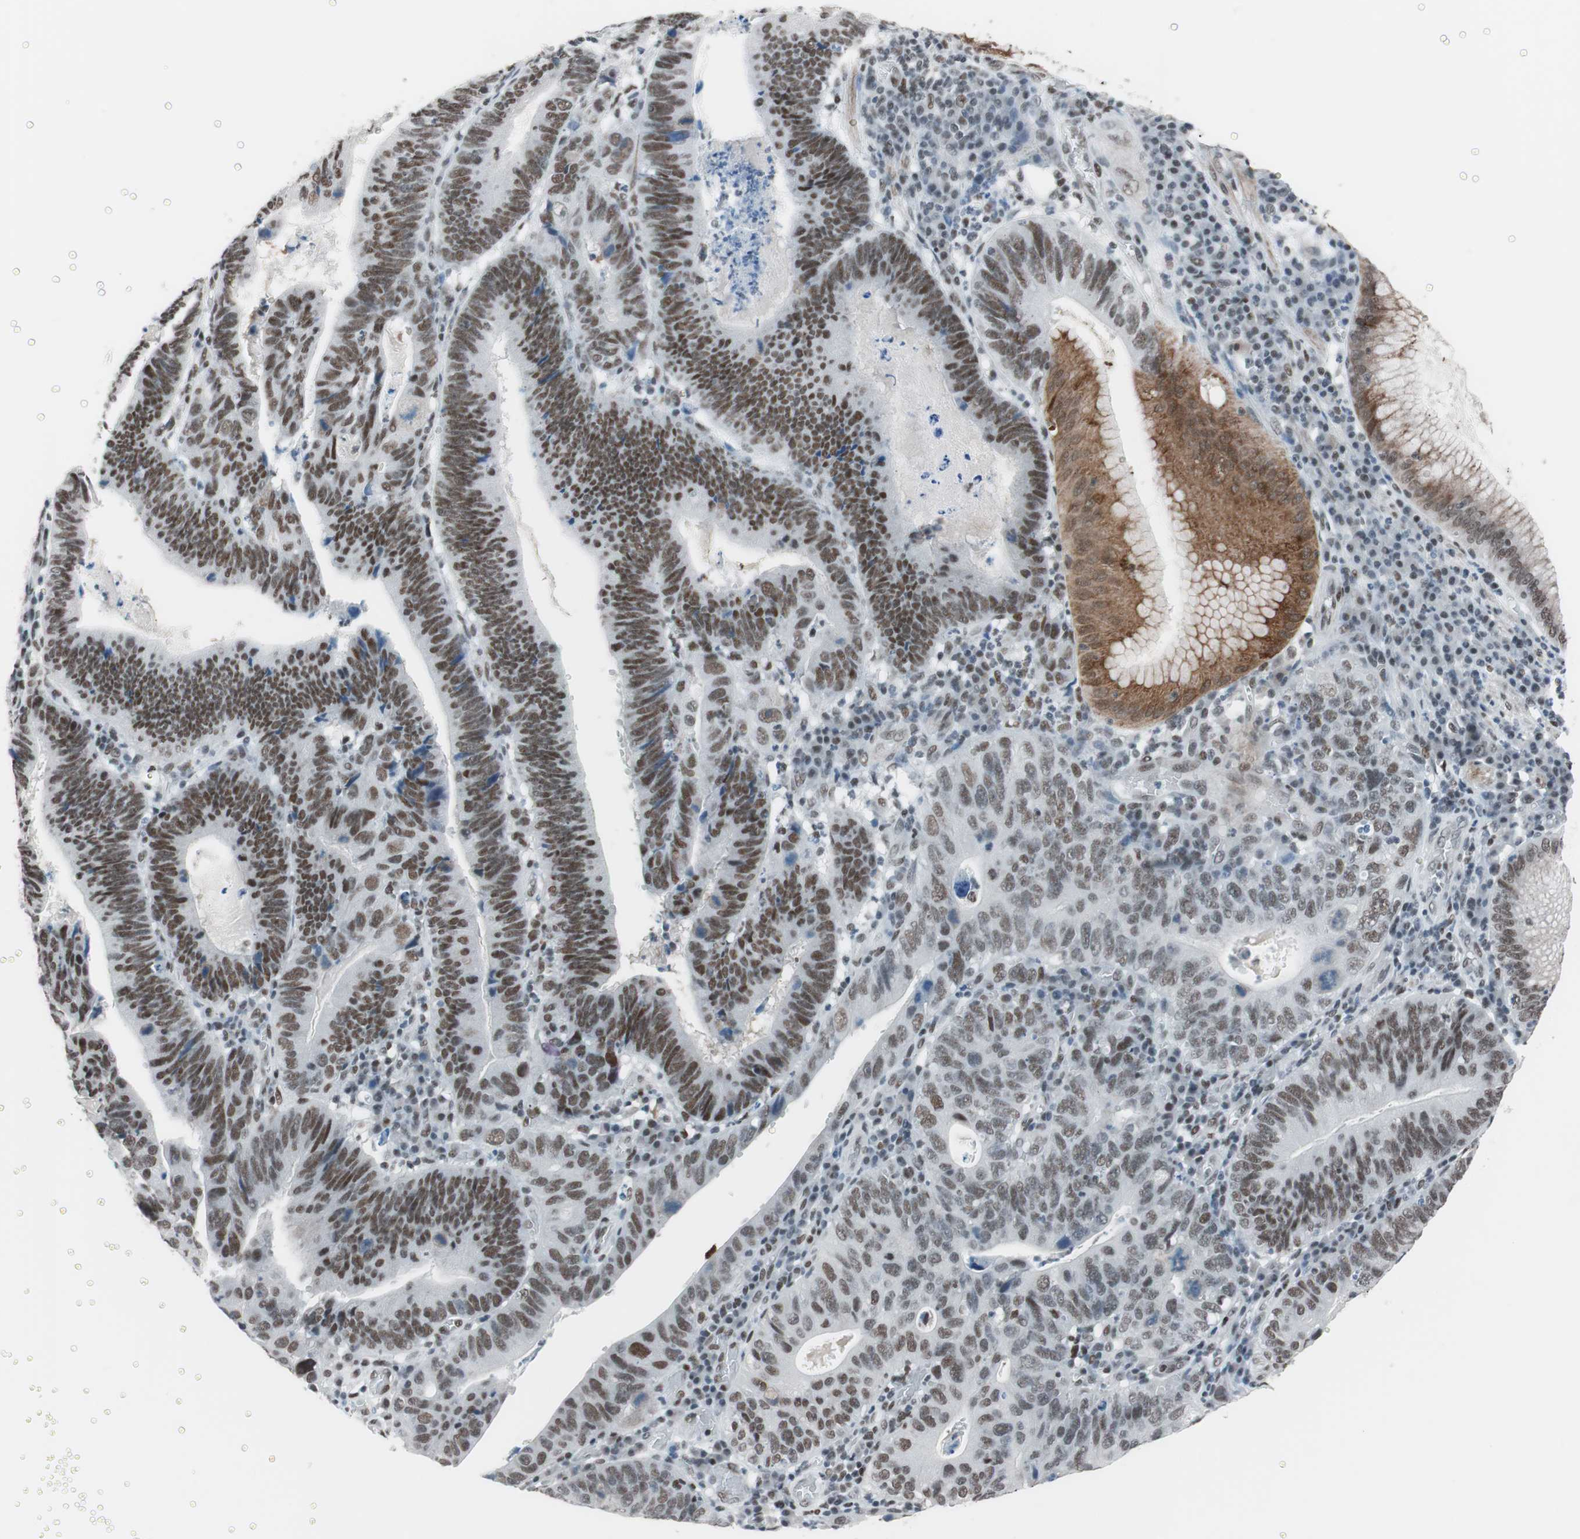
{"staining": {"intensity": "moderate", "quantity": ">75%", "location": "nuclear"}, "tissue": "stomach cancer", "cell_type": "Tumor cells", "image_type": "cancer", "snomed": [{"axis": "morphology", "description": "Adenocarcinoma, NOS"}, {"axis": "topography", "description": "Stomach"}], "caption": "Protein expression analysis of stomach cancer reveals moderate nuclear expression in about >75% of tumor cells. Using DAB (brown) and hematoxylin (blue) stains, captured at high magnification using brightfield microscopy.", "gene": "ARID1A", "patient": {"sex": "male", "age": 59}}